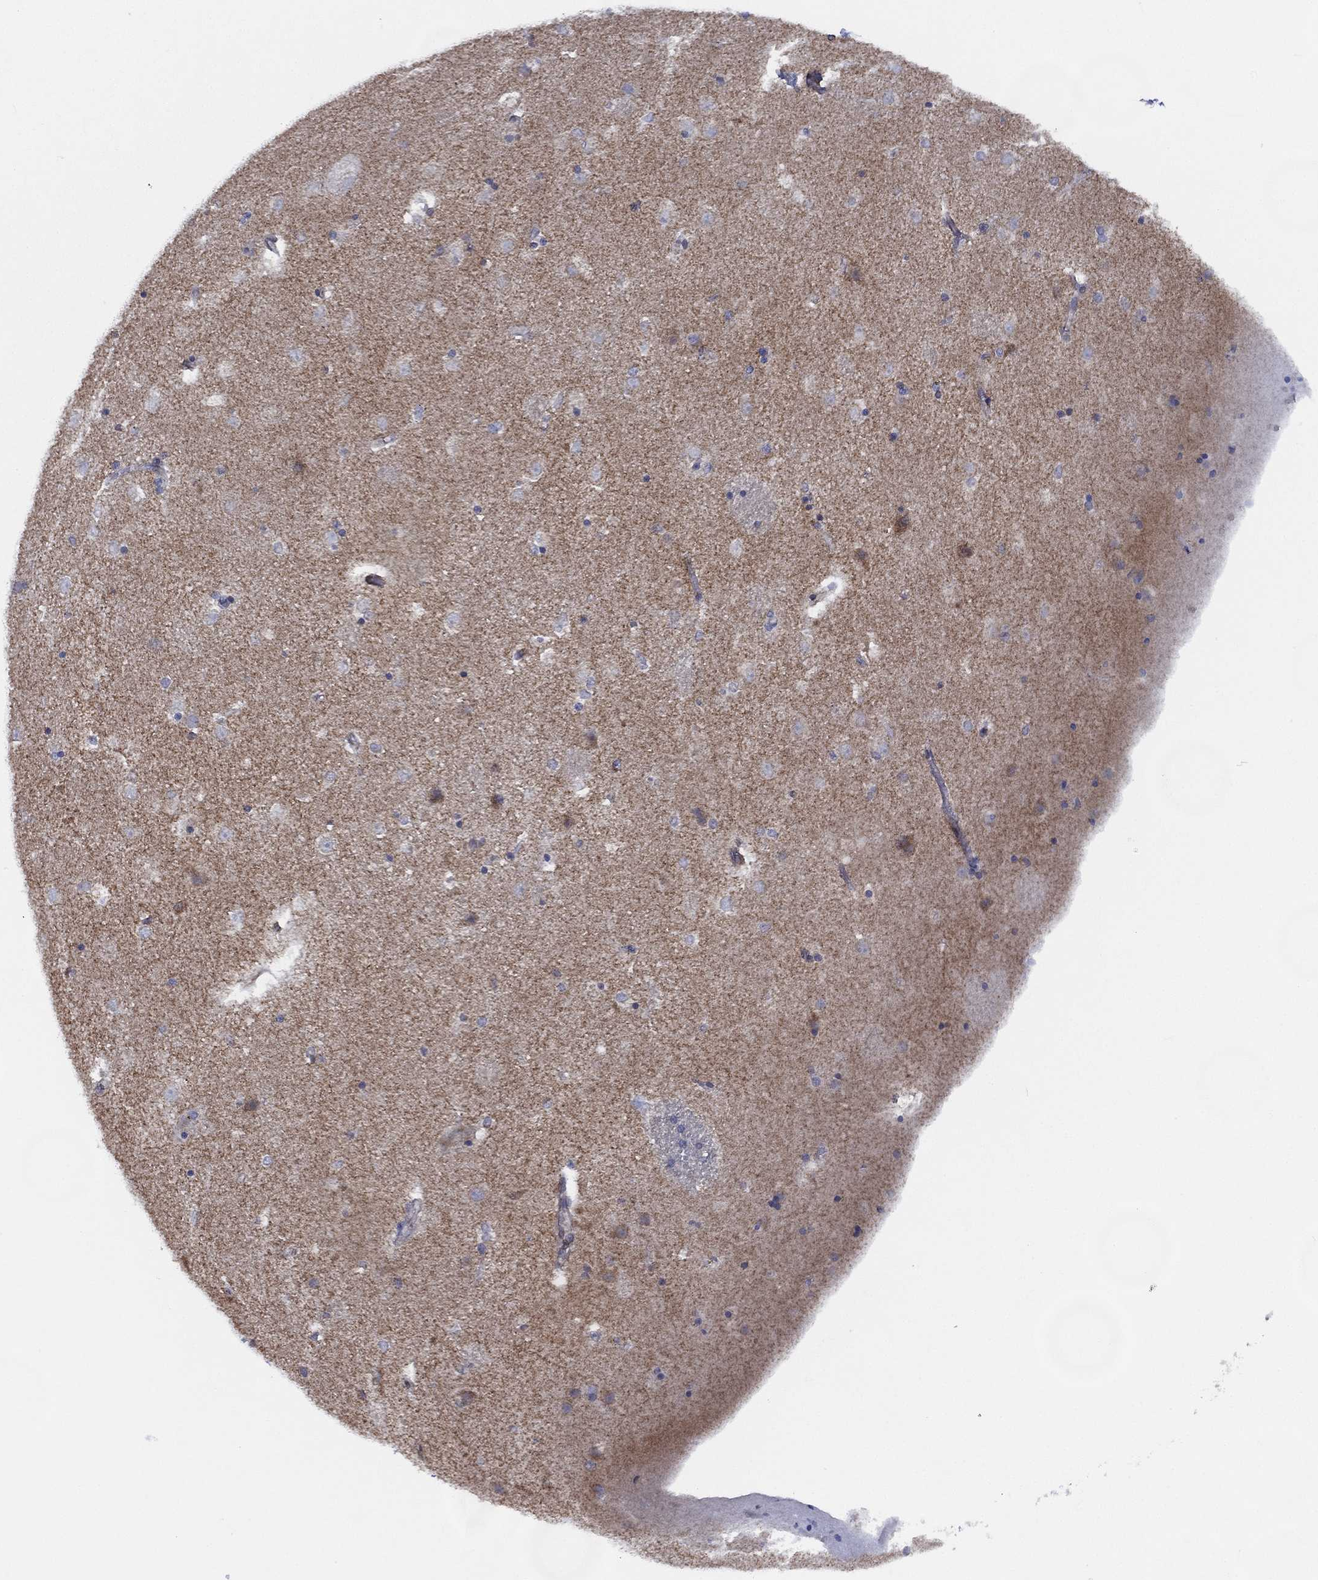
{"staining": {"intensity": "negative", "quantity": "none", "location": "none"}, "tissue": "caudate", "cell_type": "Glial cells", "image_type": "normal", "snomed": [{"axis": "morphology", "description": "Normal tissue, NOS"}, {"axis": "topography", "description": "Lateral ventricle wall"}], "caption": "Immunohistochemistry photomicrograph of benign caudate: human caudate stained with DAB demonstrates no significant protein expression in glial cells. (DAB (3,3'-diaminobenzidine) immunohistochemistry visualized using brightfield microscopy, high magnification).", "gene": "ZNF223", "patient": {"sex": "male", "age": 51}}